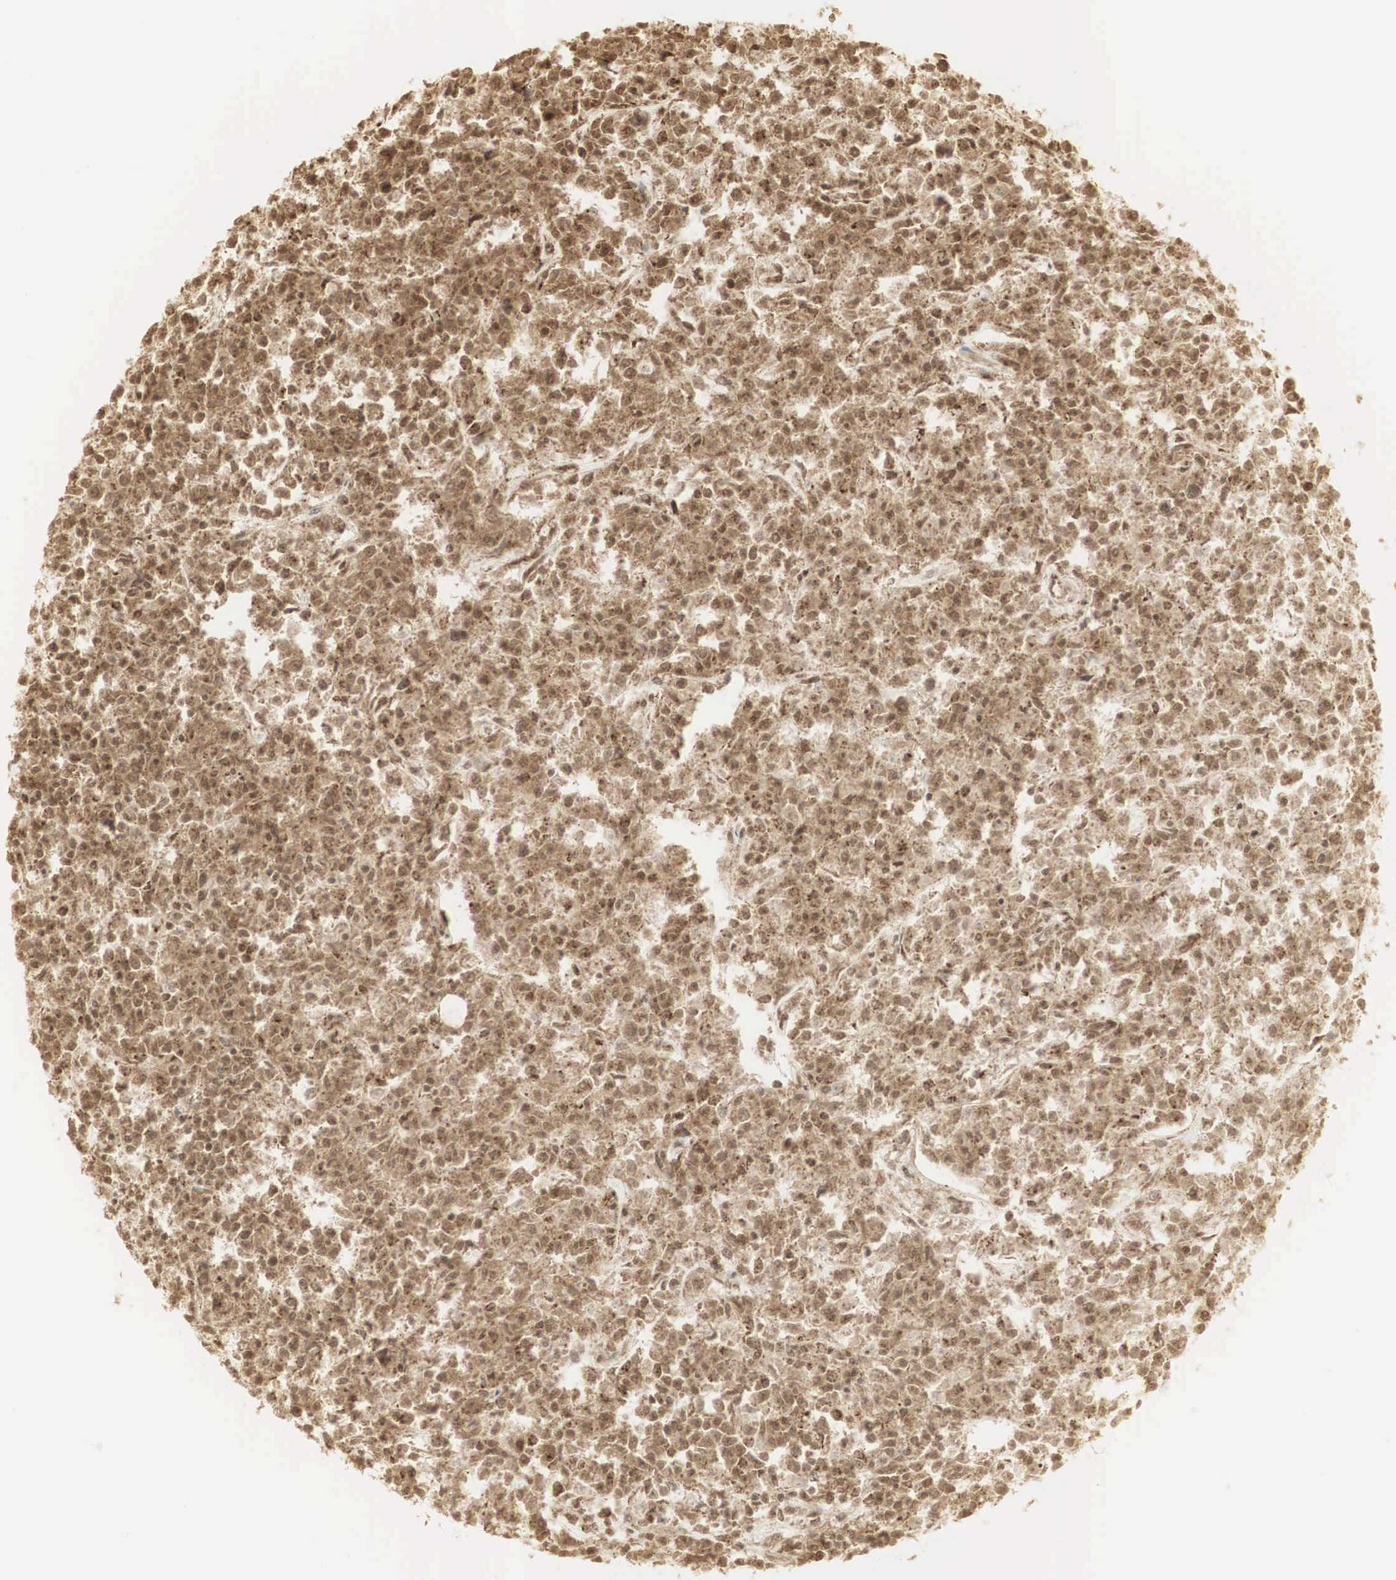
{"staining": {"intensity": "strong", "quantity": ">75%", "location": "cytoplasmic/membranous,nuclear"}, "tissue": "lymphoma", "cell_type": "Tumor cells", "image_type": "cancer", "snomed": [{"axis": "morphology", "description": "Malignant lymphoma, non-Hodgkin's type, Low grade"}, {"axis": "topography", "description": "Small intestine"}], "caption": "DAB immunohistochemical staining of human lymphoma exhibits strong cytoplasmic/membranous and nuclear protein expression in about >75% of tumor cells.", "gene": "RNF113A", "patient": {"sex": "female", "age": 59}}